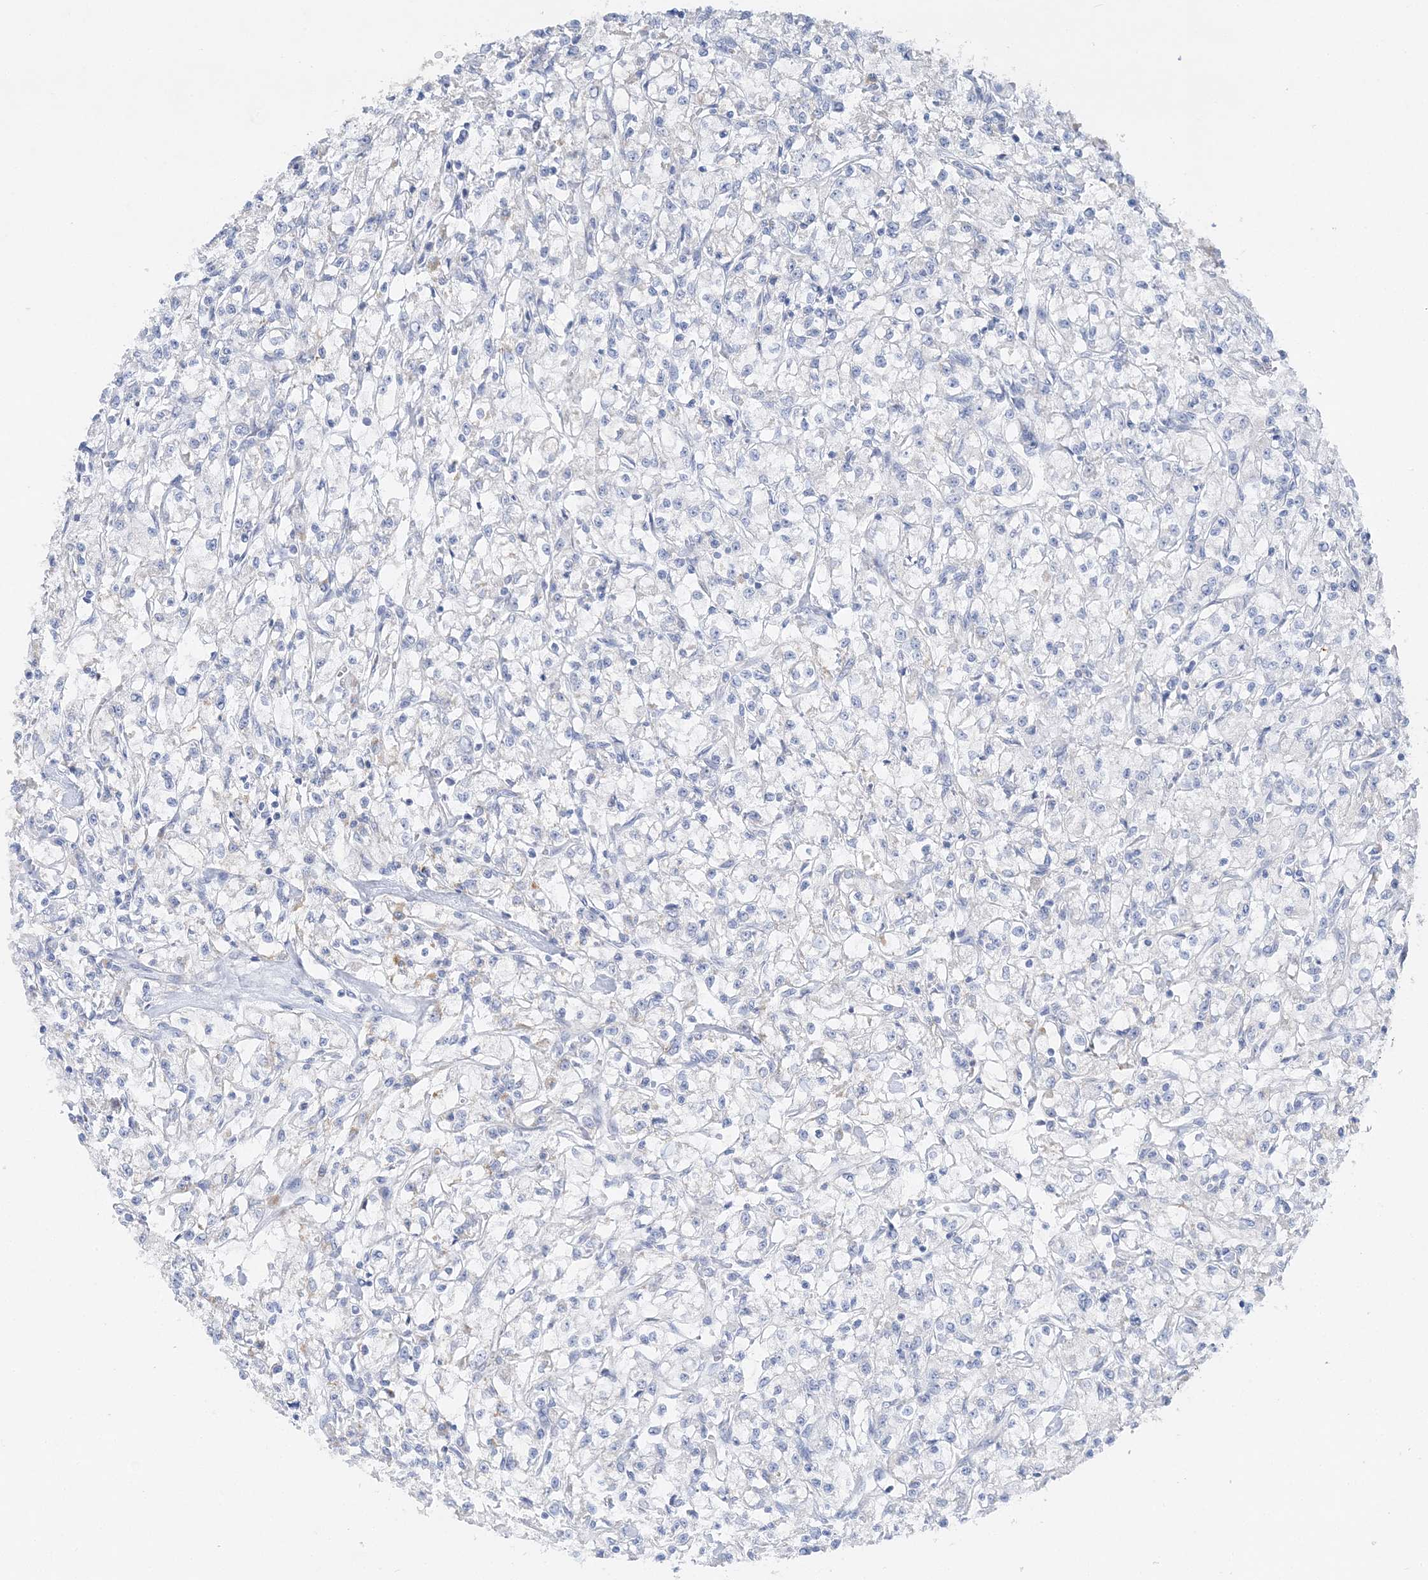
{"staining": {"intensity": "negative", "quantity": "none", "location": "none"}, "tissue": "renal cancer", "cell_type": "Tumor cells", "image_type": "cancer", "snomed": [{"axis": "morphology", "description": "Adenocarcinoma, NOS"}, {"axis": "topography", "description": "Kidney"}], "caption": "Histopathology image shows no significant protein expression in tumor cells of renal cancer.", "gene": "SLC5A6", "patient": {"sex": "female", "age": 59}}